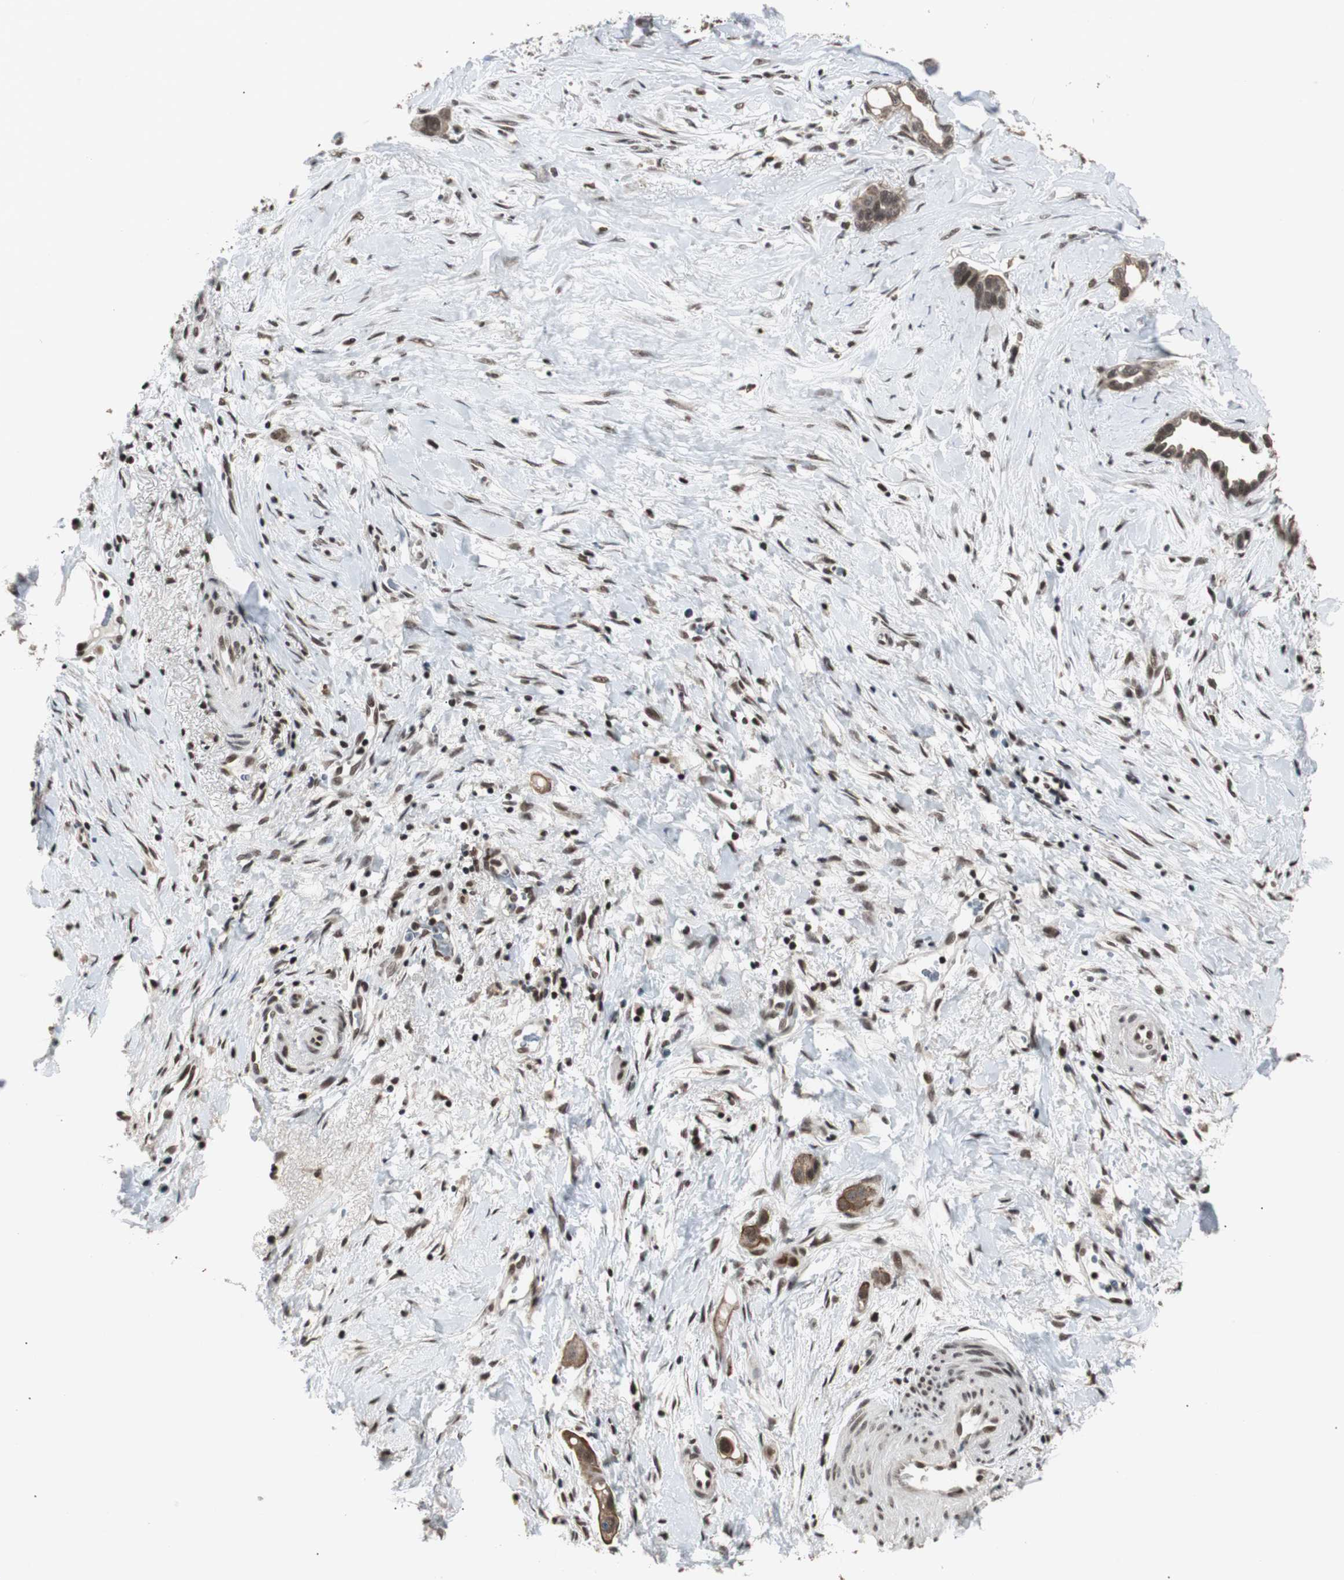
{"staining": {"intensity": "moderate", "quantity": ">75%", "location": "cytoplasmic/membranous,nuclear"}, "tissue": "liver cancer", "cell_type": "Tumor cells", "image_type": "cancer", "snomed": [{"axis": "morphology", "description": "Cholangiocarcinoma"}, {"axis": "topography", "description": "Liver"}], "caption": "Liver cholangiocarcinoma stained with a brown dye displays moderate cytoplasmic/membranous and nuclear positive positivity in approximately >75% of tumor cells.", "gene": "TERF2IP", "patient": {"sex": "female", "age": 65}}